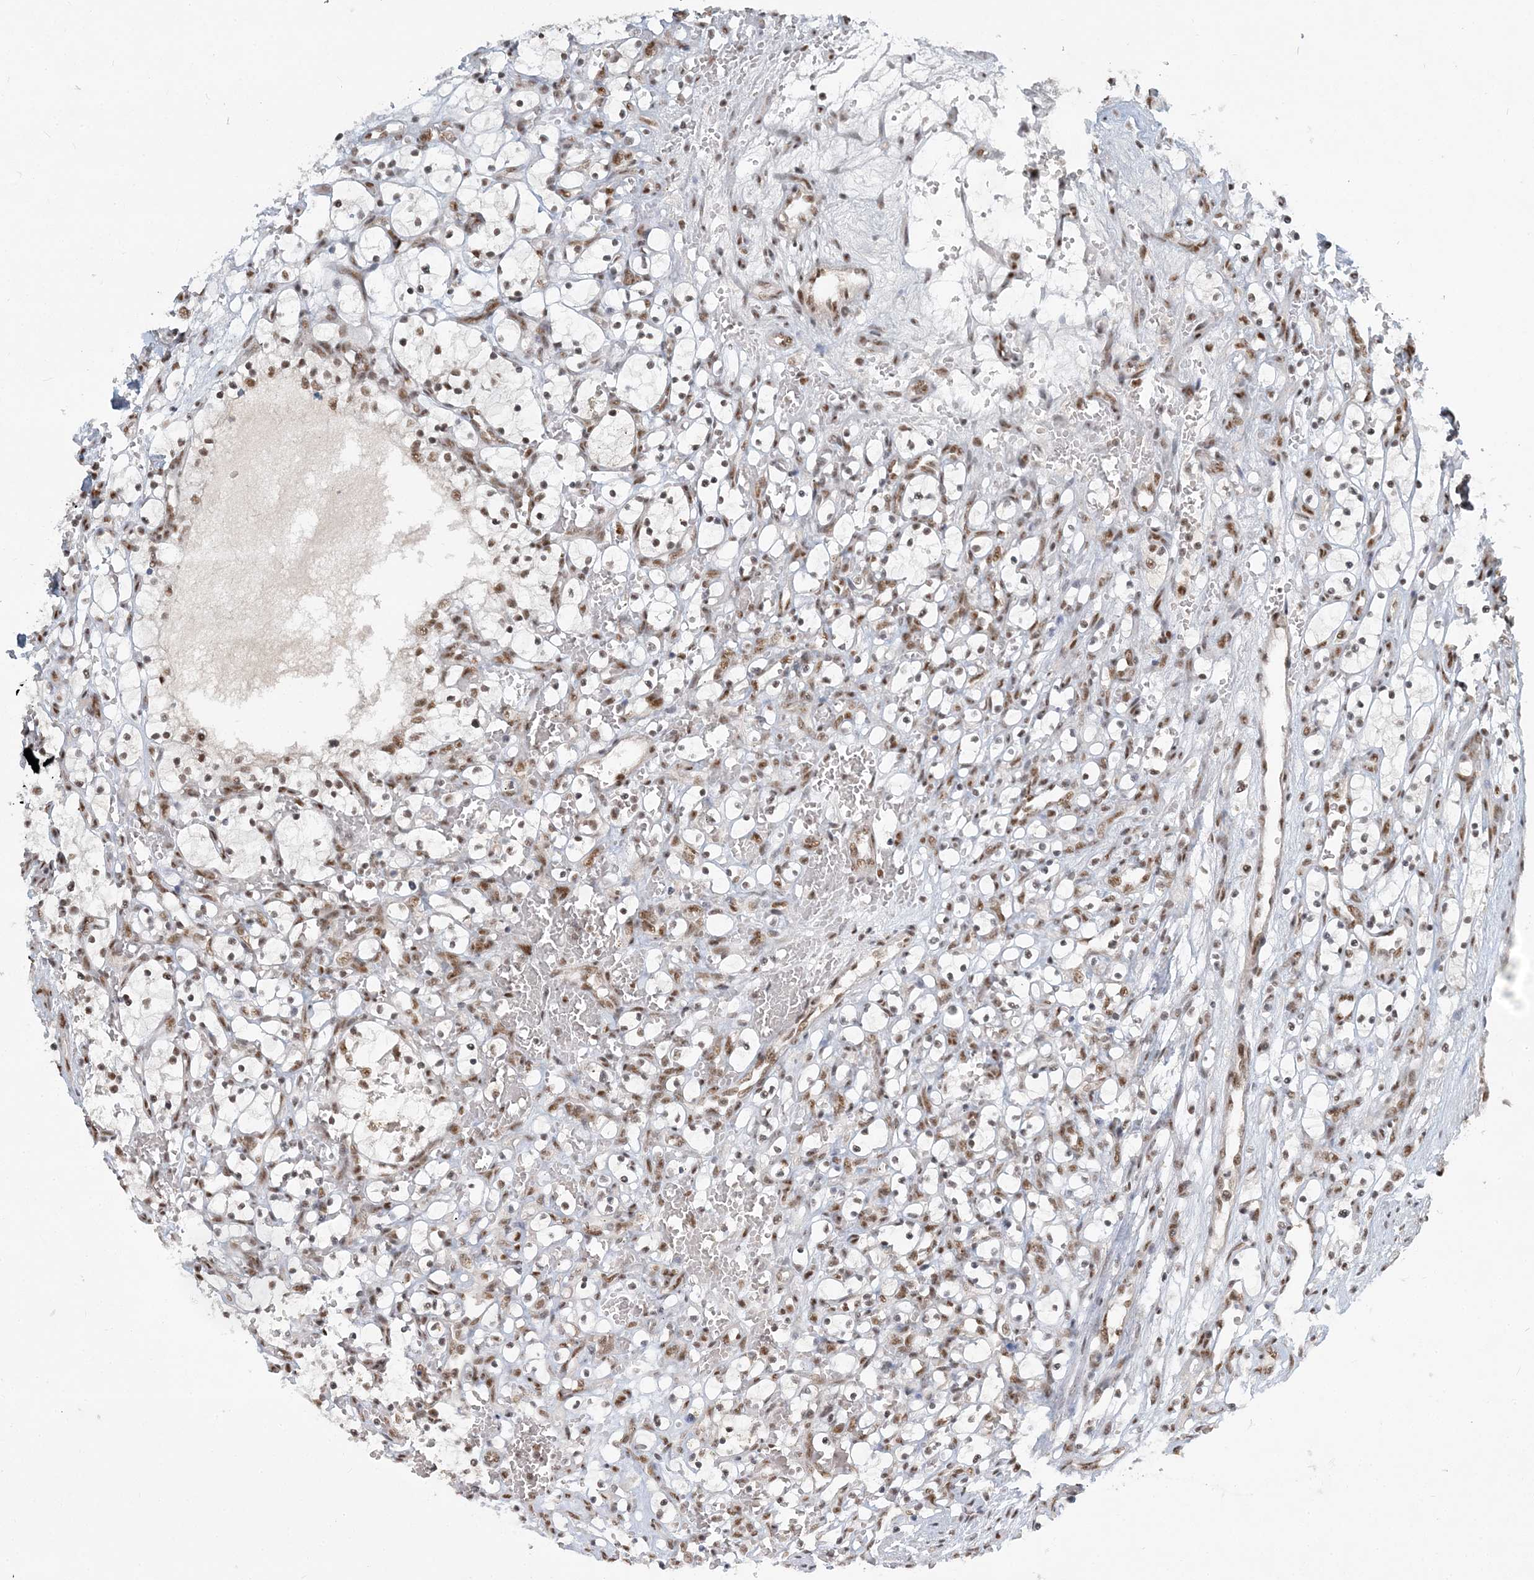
{"staining": {"intensity": "moderate", "quantity": ">75%", "location": "nuclear"}, "tissue": "renal cancer", "cell_type": "Tumor cells", "image_type": "cancer", "snomed": [{"axis": "morphology", "description": "Adenocarcinoma, NOS"}, {"axis": "topography", "description": "Kidney"}], "caption": "Renal adenocarcinoma stained with a brown dye displays moderate nuclear positive staining in about >75% of tumor cells.", "gene": "PLRG1", "patient": {"sex": "female", "age": 69}}